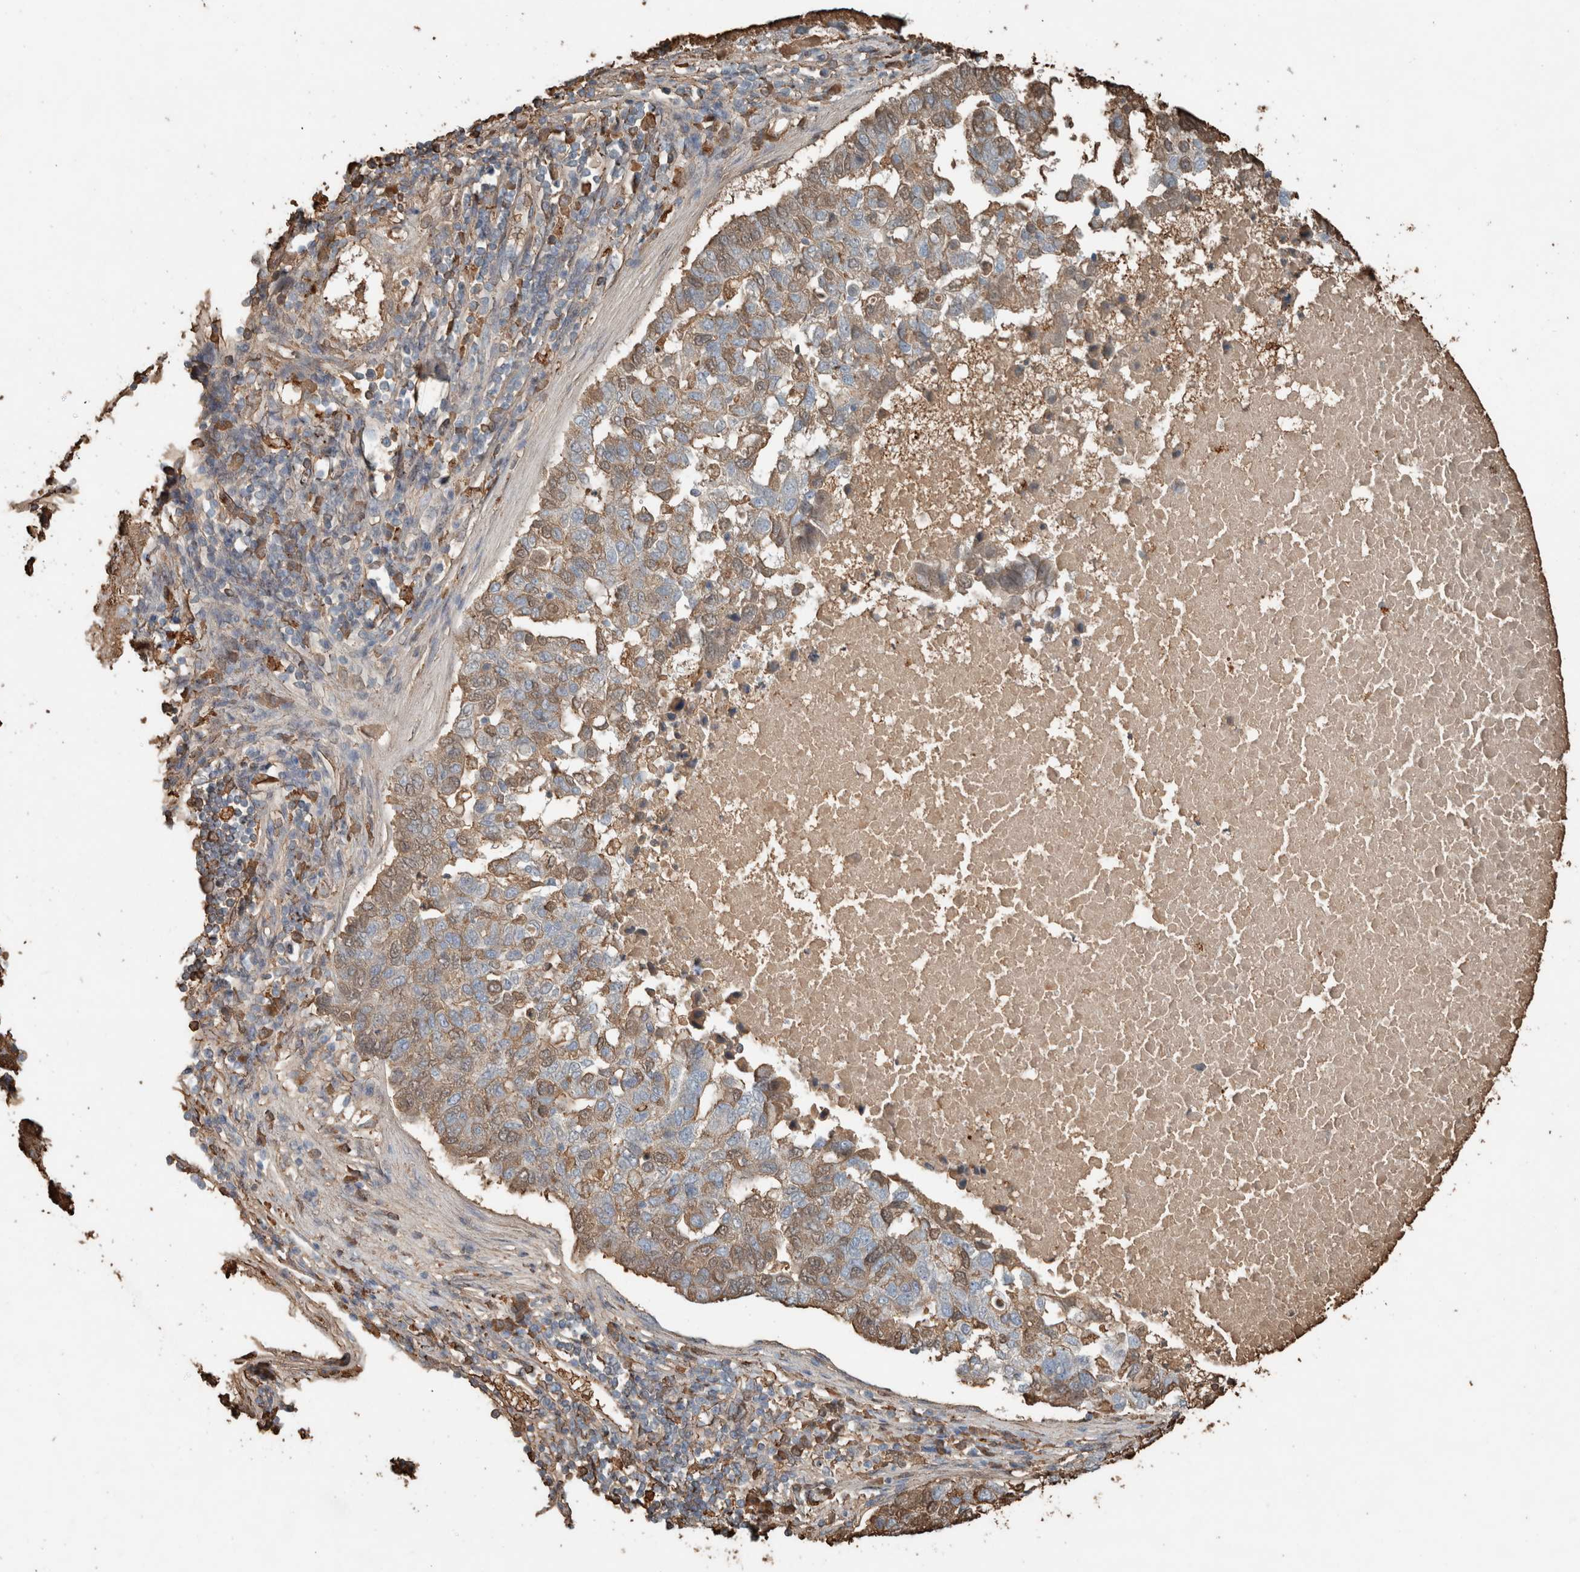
{"staining": {"intensity": "weak", "quantity": "25%-75%", "location": "cytoplasmic/membranous"}, "tissue": "pancreatic cancer", "cell_type": "Tumor cells", "image_type": "cancer", "snomed": [{"axis": "morphology", "description": "Adenocarcinoma, NOS"}, {"axis": "topography", "description": "Pancreas"}], "caption": "Immunohistochemistry (IHC) photomicrograph of human adenocarcinoma (pancreatic) stained for a protein (brown), which demonstrates low levels of weak cytoplasmic/membranous staining in approximately 25%-75% of tumor cells.", "gene": "USP34", "patient": {"sex": "female", "age": 61}}